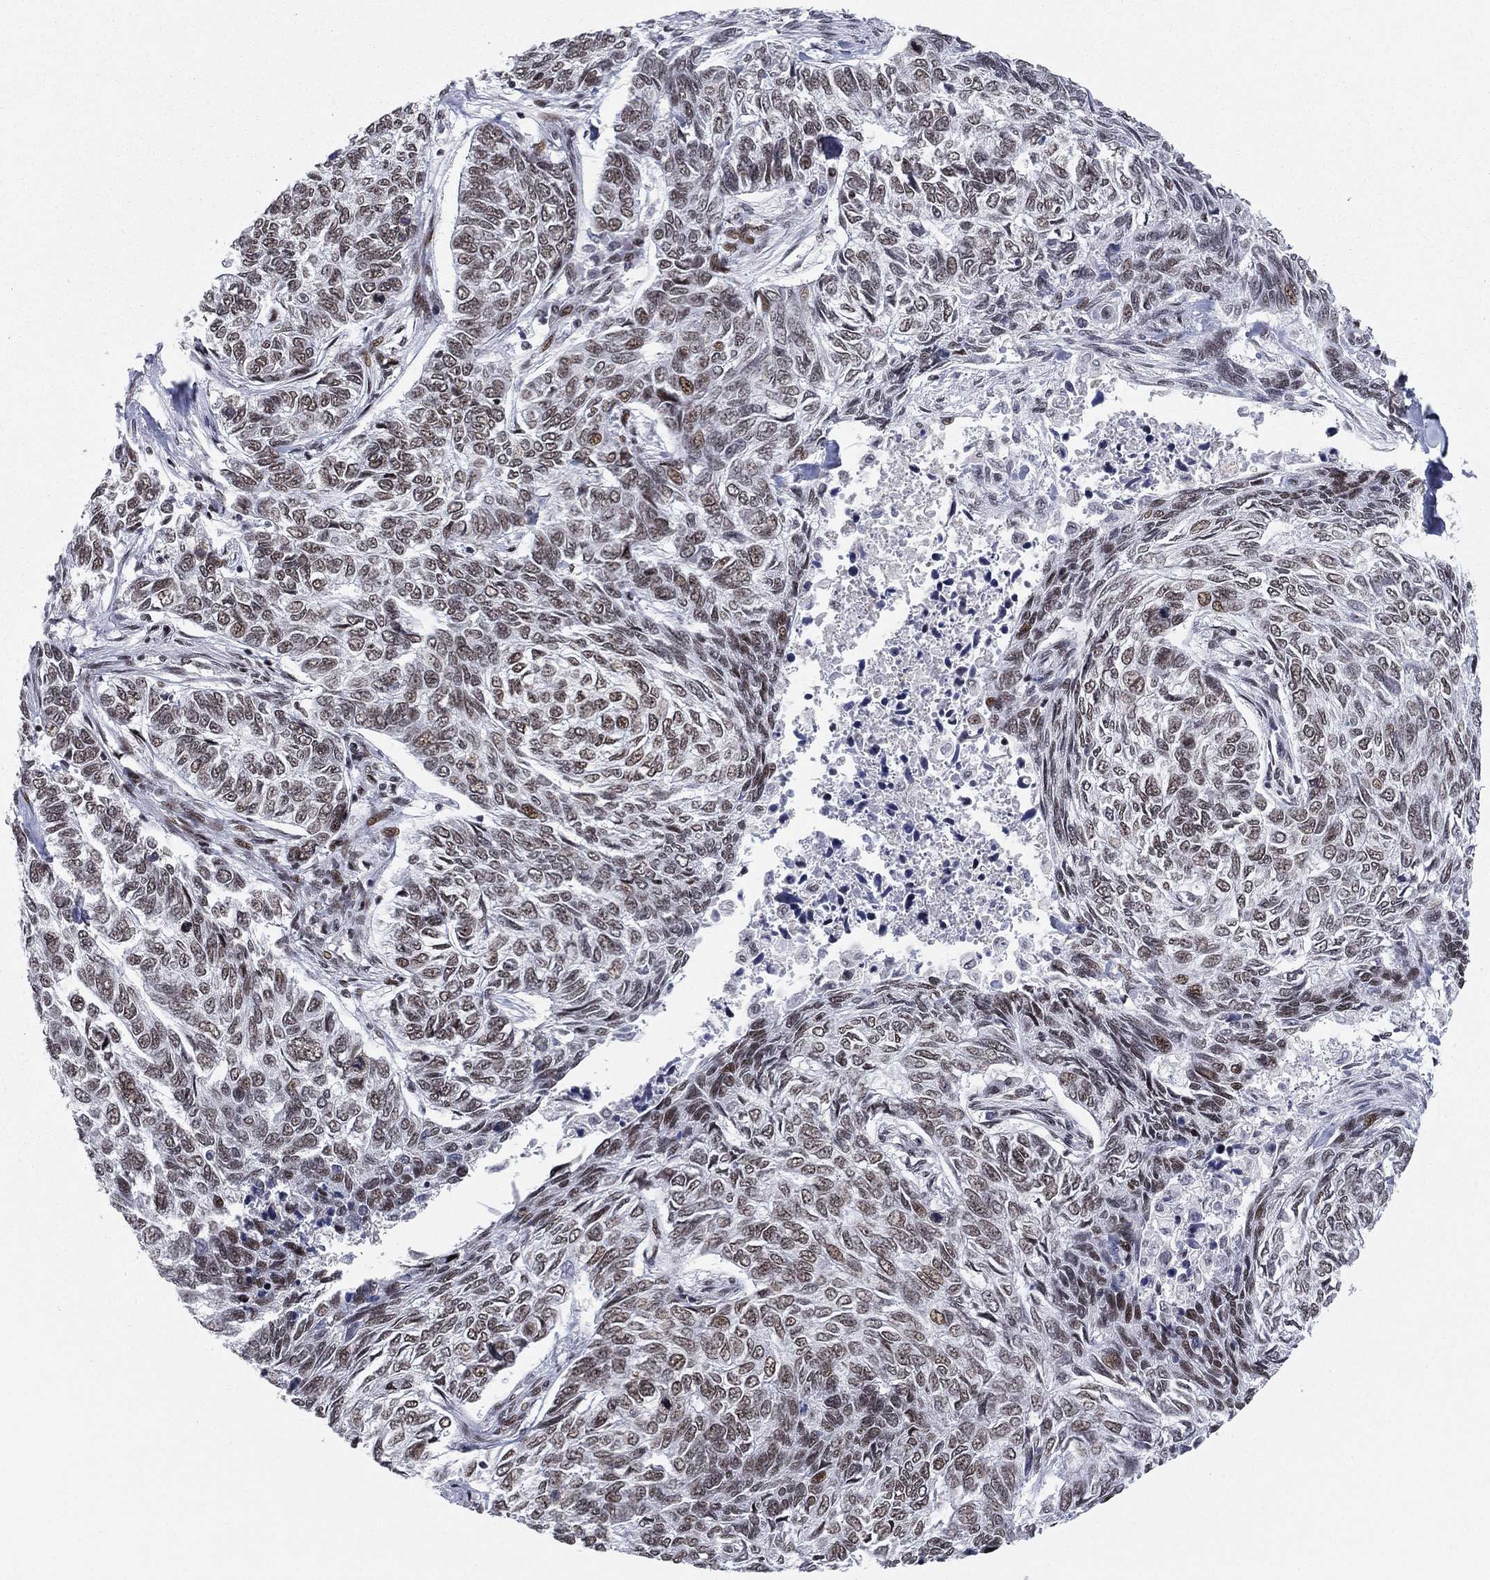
{"staining": {"intensity": "moderate", "quantity": "25%-75%", "location": "nuclear"}, "tissue": "skin cancer", "cell_type": "Tumor cells", "image_type": "cancer", "snomed": [{"axis": "morphology", "description": "Basal cell carcinoma"}, {"axis": "topography", "description": "Skin"}], "caption": "Brown immunohistochemical staining in human skin cancer reveals moderate nuclear expression in about 25%-75% of tumor cells.", "gene": "RTF1", "patient": {"sex": "female", "age": 65}}